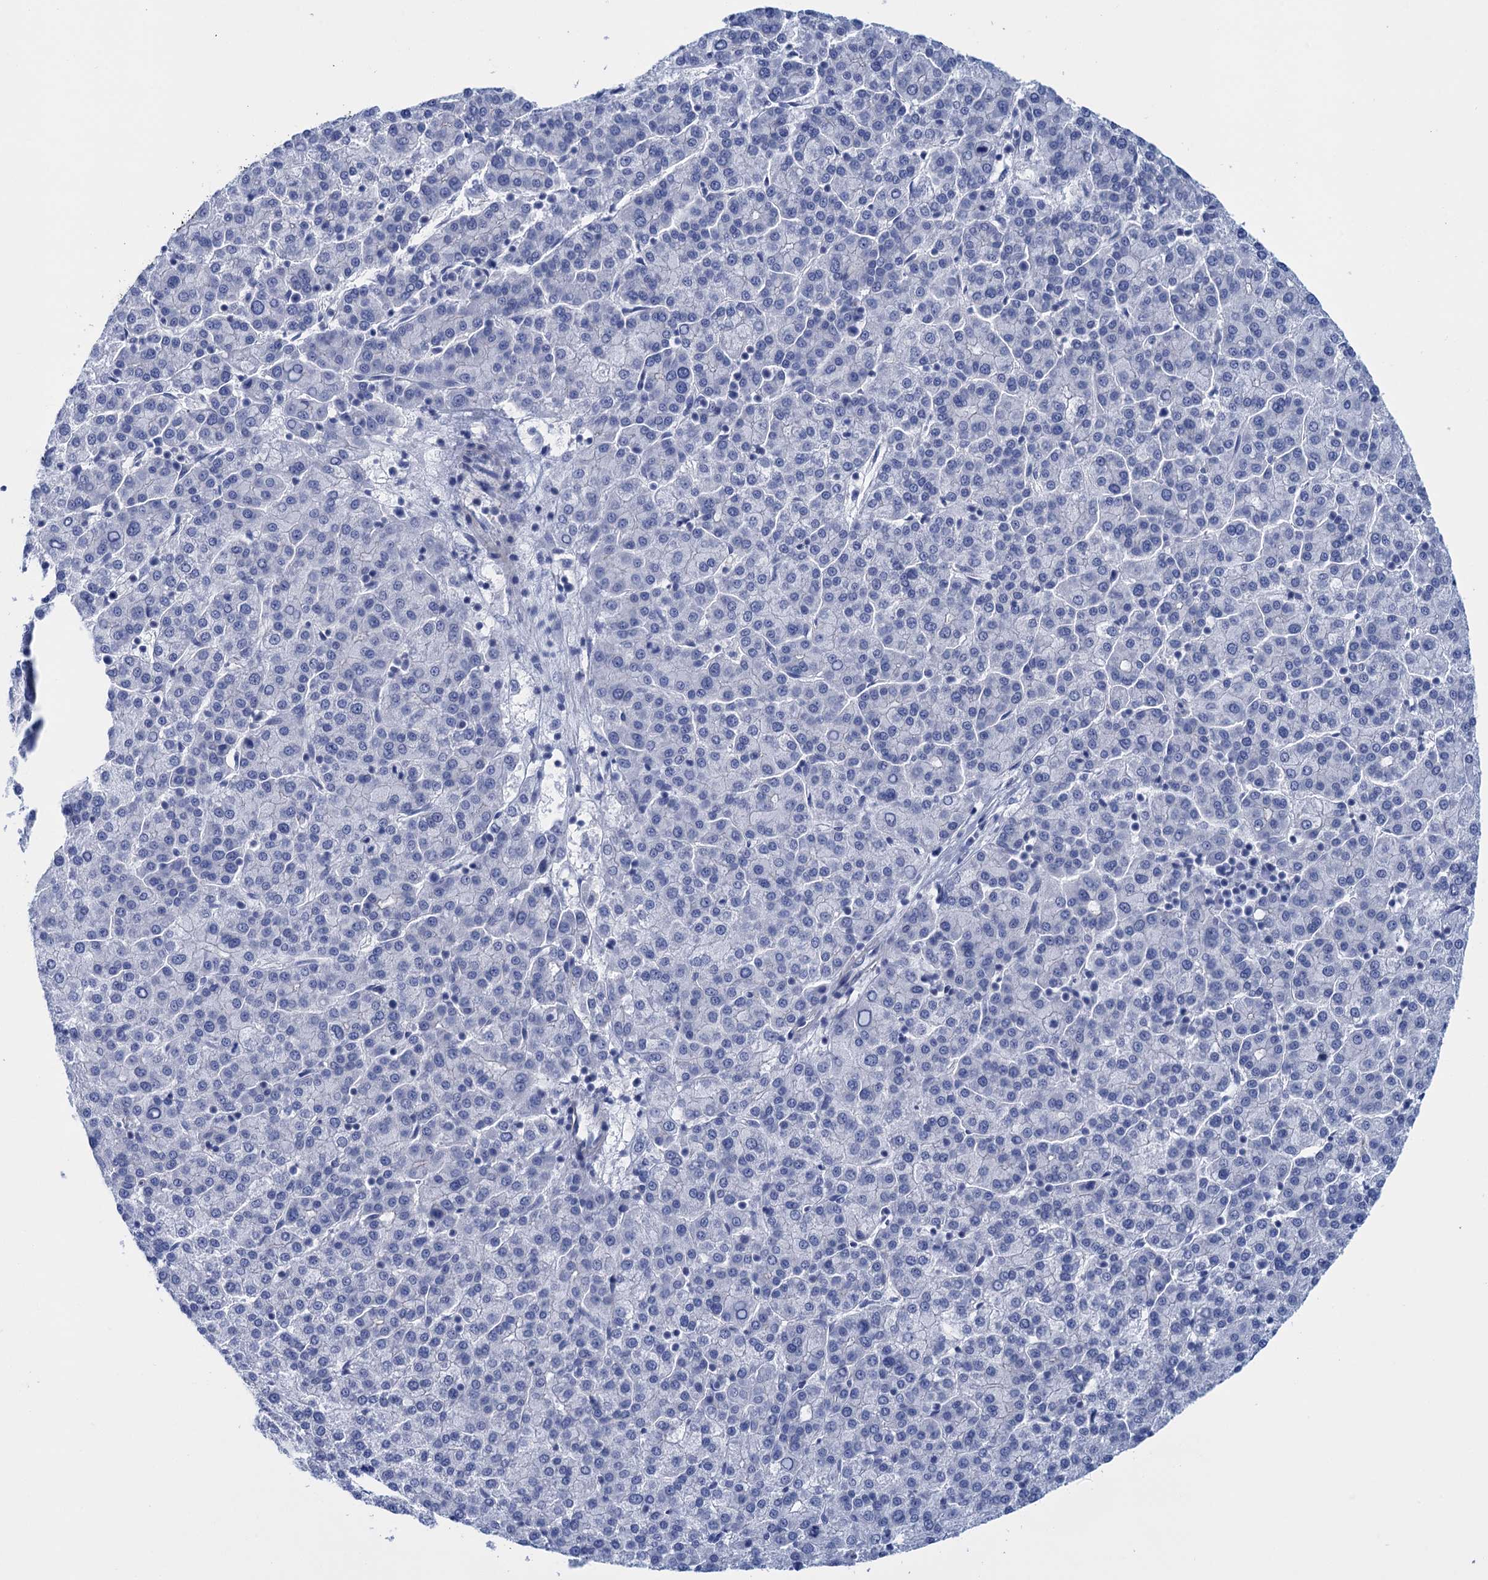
{"staining": {"intensity": "negative", "quantity": "none", "location": "none"}, "tissue": "liver cancer", "cell_type": "Tumor cells", "image_type": "cancer", "snomed": [{"axis": "morphology", "description": "Carcinoma, Hepatocellular, NOS"}, {"axis": "topography", "description": "Liver"}], "caption": "DAB (3,3'-diaminobenzidine) immunohistochemical staining of human liver cancer (hepatocellular carcinoma) exhibits no significant staining in tumor cells.", "gene": "CALML5", "patient": {"sex": "female", "age": 58}}